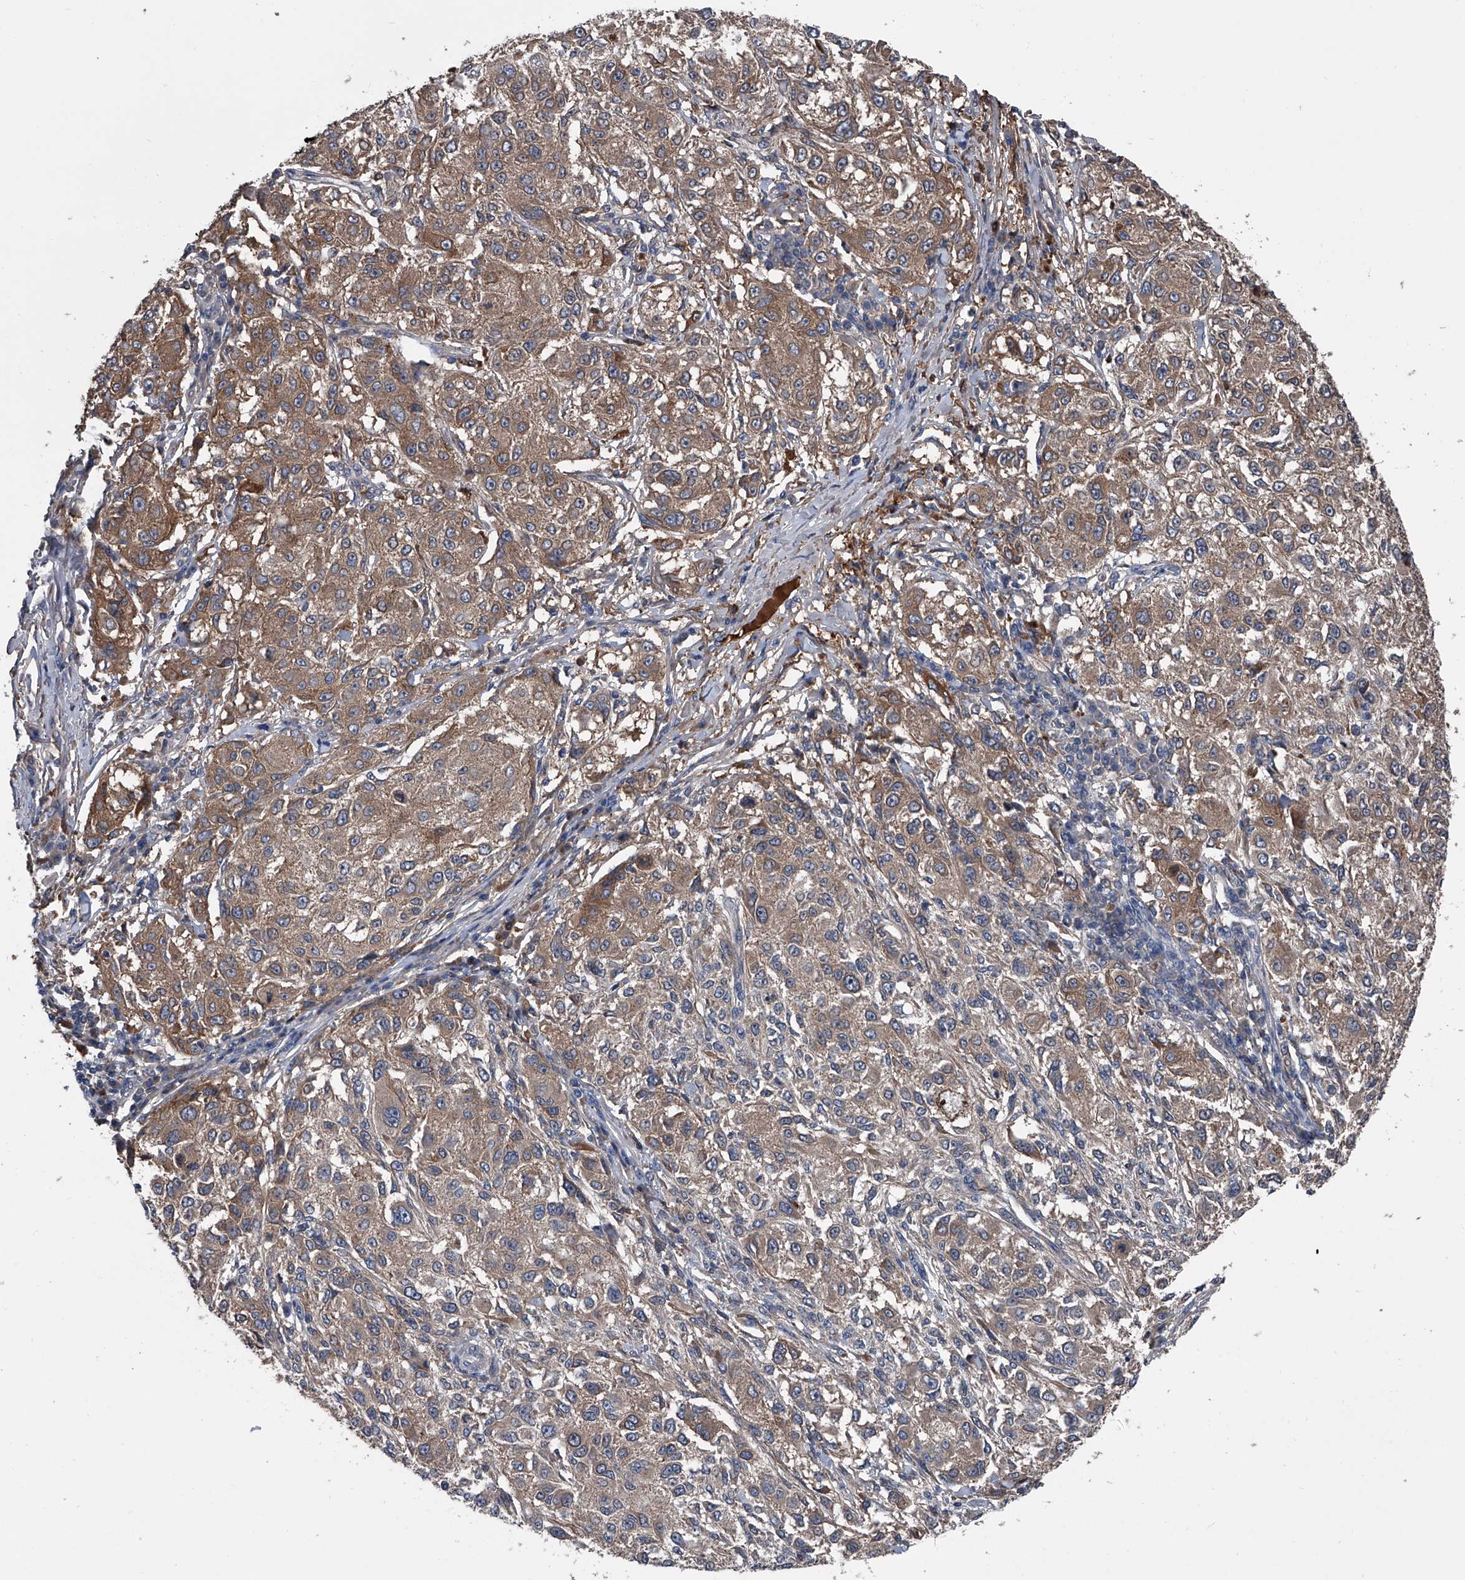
{"staining": {"intensity": "moderate", "quantity": ">75%", "location": "cytoplasmic/membranous"}, "tissue": "melanoma", "cell_type": "Tumor cells", "image_type": "cancer", "snomed": [{"axis": "morphology", "description": "Necrosis, NOS"}, {"axis": "morphology", "description": "Malignant melanoma, NOS"}, {"axis": "topography", "description": "Skin"}], "caption": "Brown immunohistochemical staining in malignant melanoma displays moderate cytoplasmic/membranous expression in approximately >75% of tumor cells.", "gene": "KIF13A", "patient": {"sex": "female", "age": 87}}